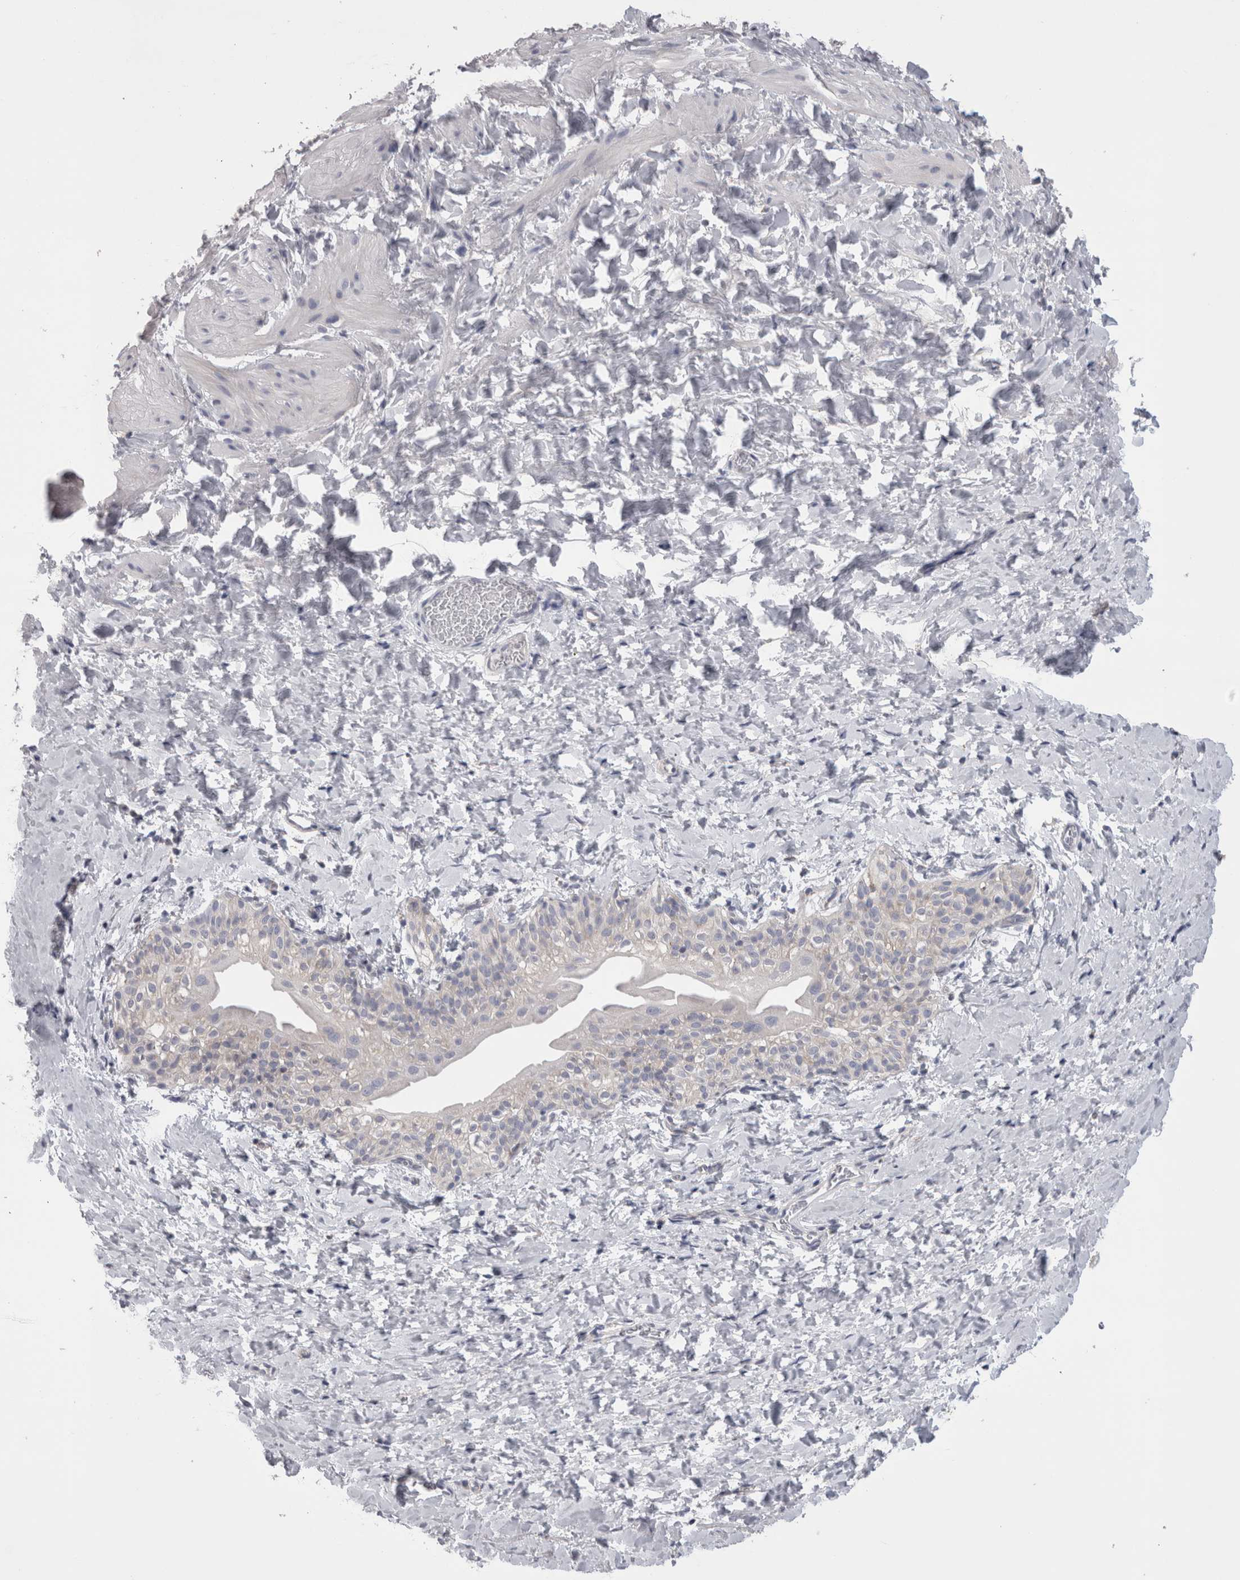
{"staining": {"intensity": "negative", "quantity": "none", "location": "none"}, "tissue": "smooth muscle", "cell_type": "Smooth muscle cells", "image_type": "normal", "snomed": [{"axis": "morphology", "description": "Normal tissue, NOS"}, {"axis": "topography", "description": "Smooth muscle"}], "caption": "Human smooth muscle stained for a protein using immunohistochemistry demonstrates no expression in smooth muscle cells.", "gene": "DHRS4", "patient": {"sex": "male", "age": 16}}